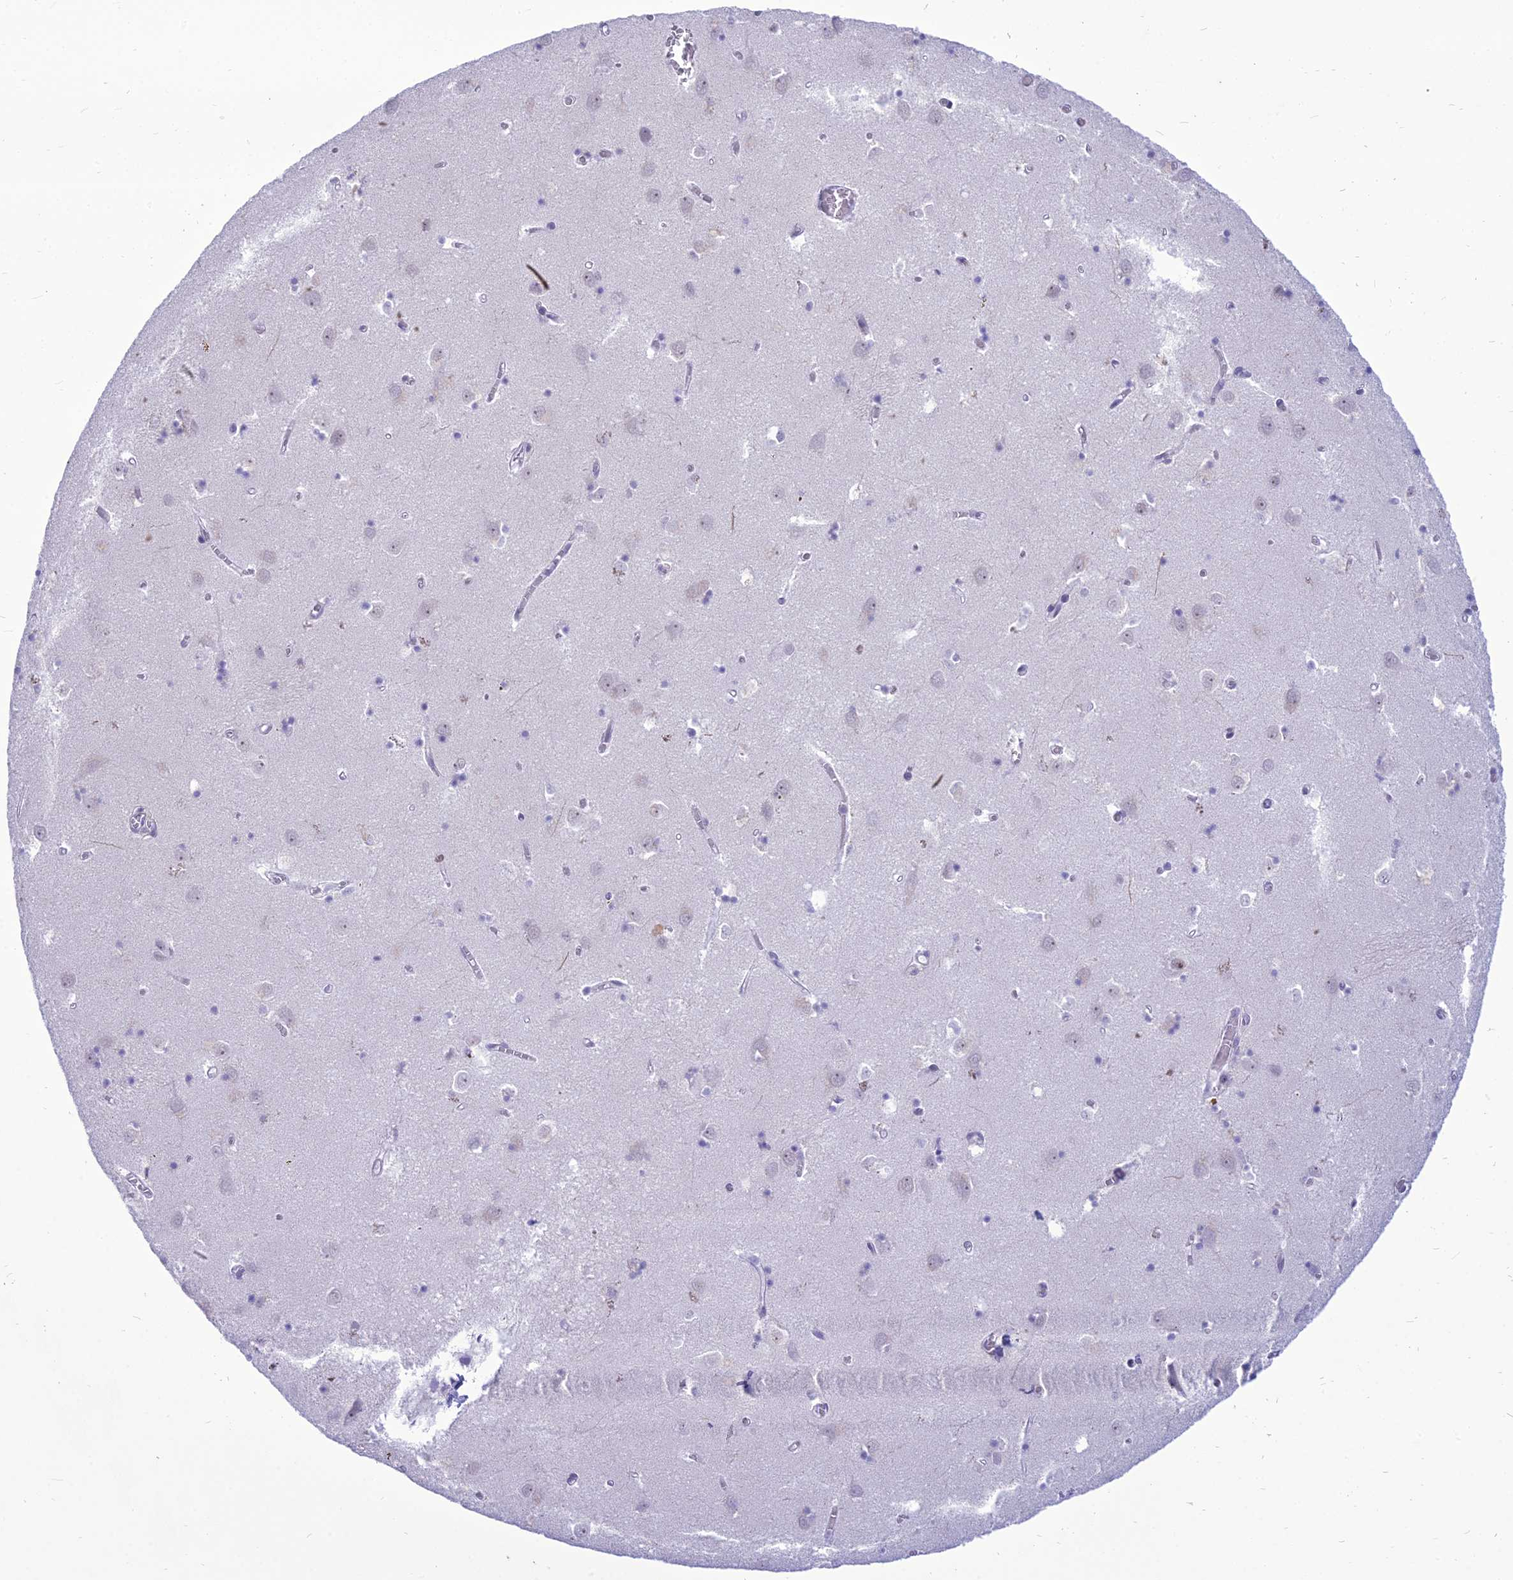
{"staining": {"intensity": "negative", "quantity": "none", "location": "none"}, "tissue": "caudate", "cell_type": "Glial cells", "image_type": "normal", "snomed": [{"axis": "morphology", "description": "Normal tissue, NOS"}, {"axis": "topography", "description": "Lateral ventricle wall"}], "caption": "Immunohistochemical staining of normal caudate displays no significant positivity in glial cells. Nuclei are stained in blue.", "gene": "DHX40", "patient": {"sex": "male", "age": 70}}